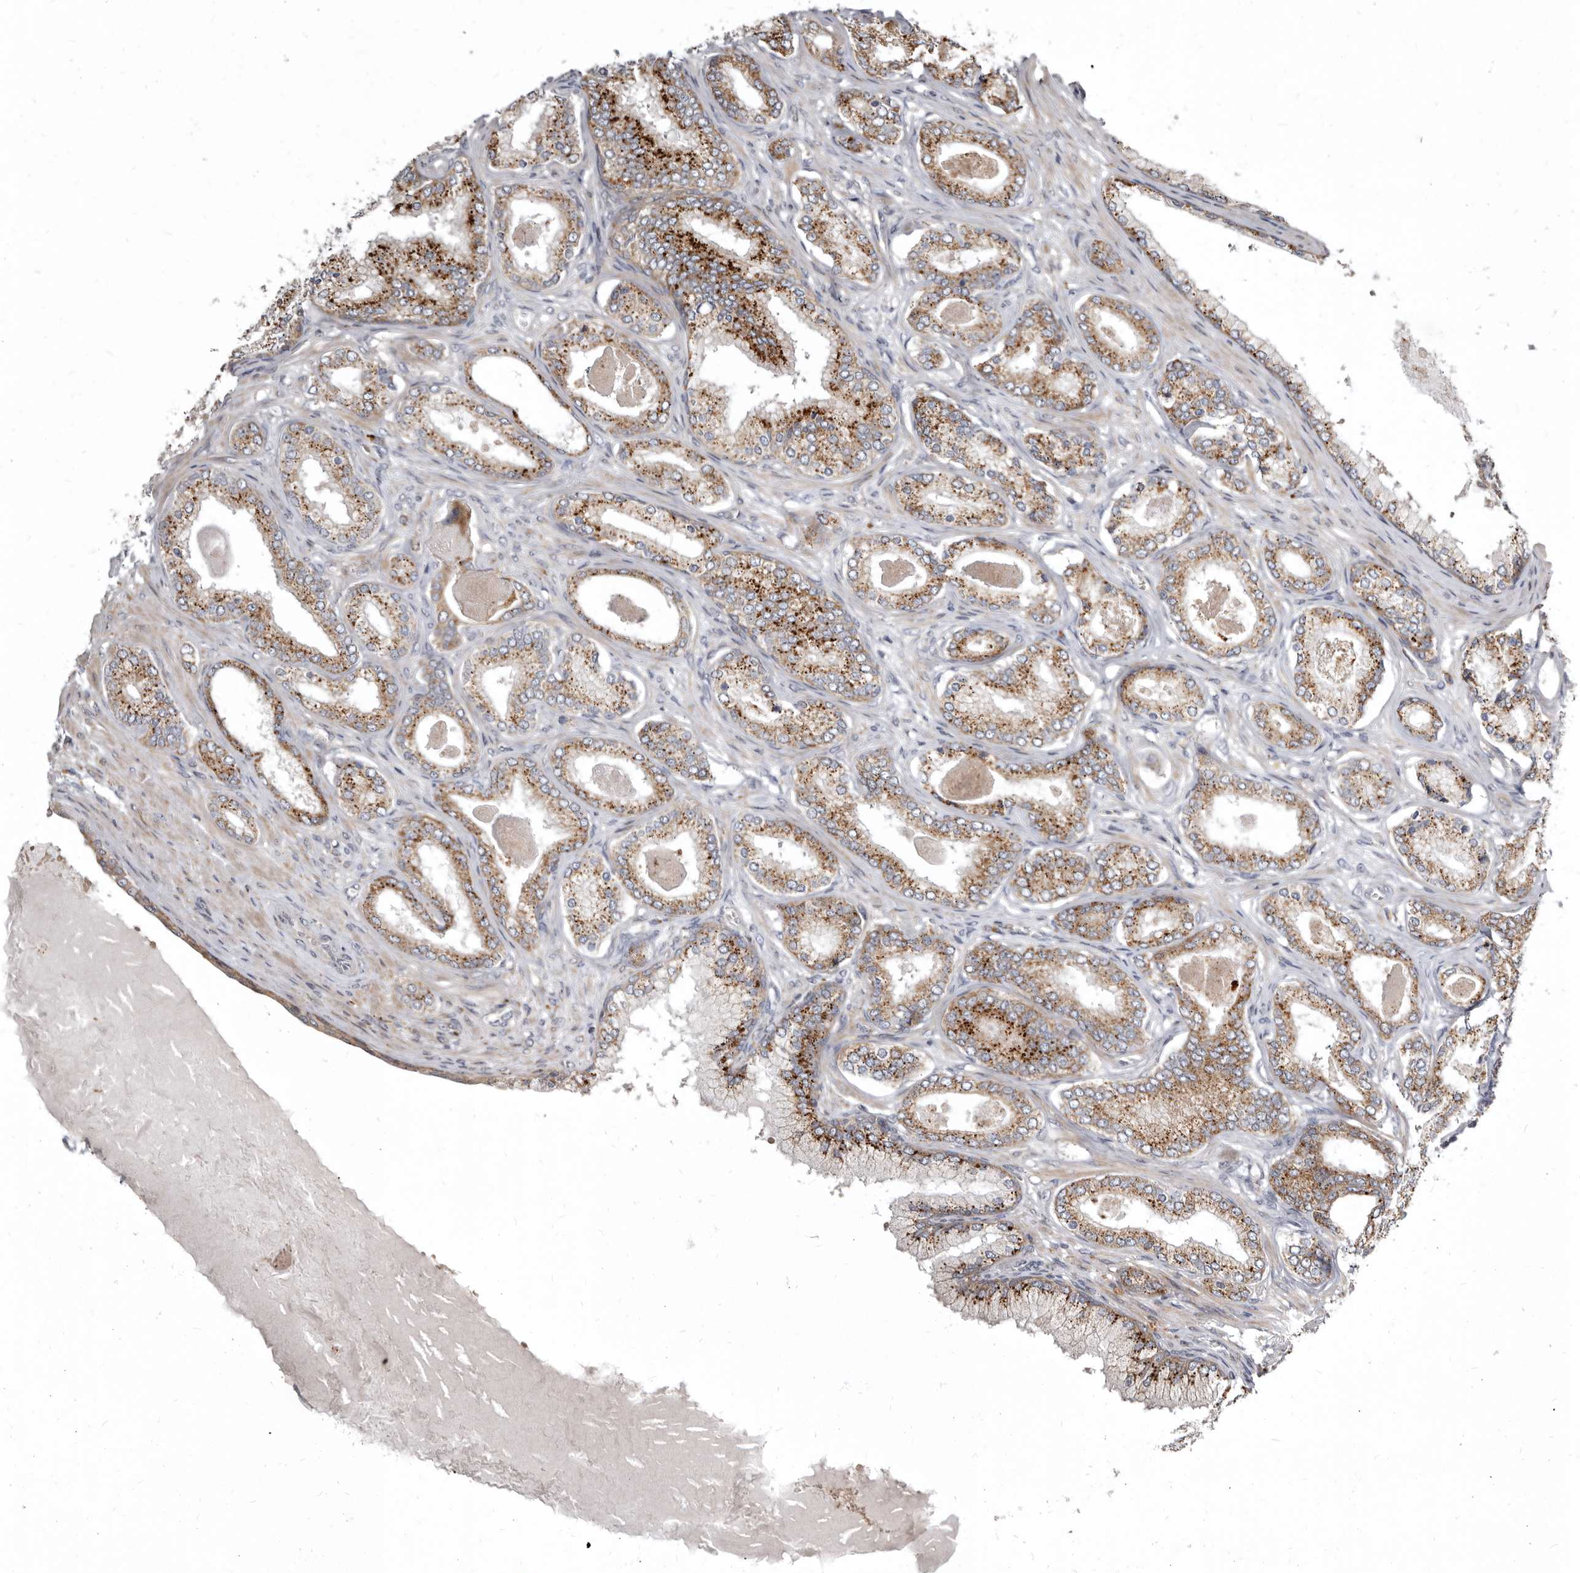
{"staining": {"intensity": "moderate", "quantity": ">75%", "location": "cytoplasmic/membranous"}, "tissue": "prostate cancer", "cell_type": "Tumor cells", "image_type": "cancer", "snomed": [{"axis": "morphology", "description": "Adenocarcinoma, Low grade"}, {"axis": "topography", "description": "Prostate"}], "caption": "Immunohistochemical staining of human prostate cancer (adenocarcinoma (low-grade)) reveals moderate cytoplasmic/membranous protein staining in approximately >75% of tumor cells.", "gene": "SMC4", "patient": {"sex": "male", "age": 70}}